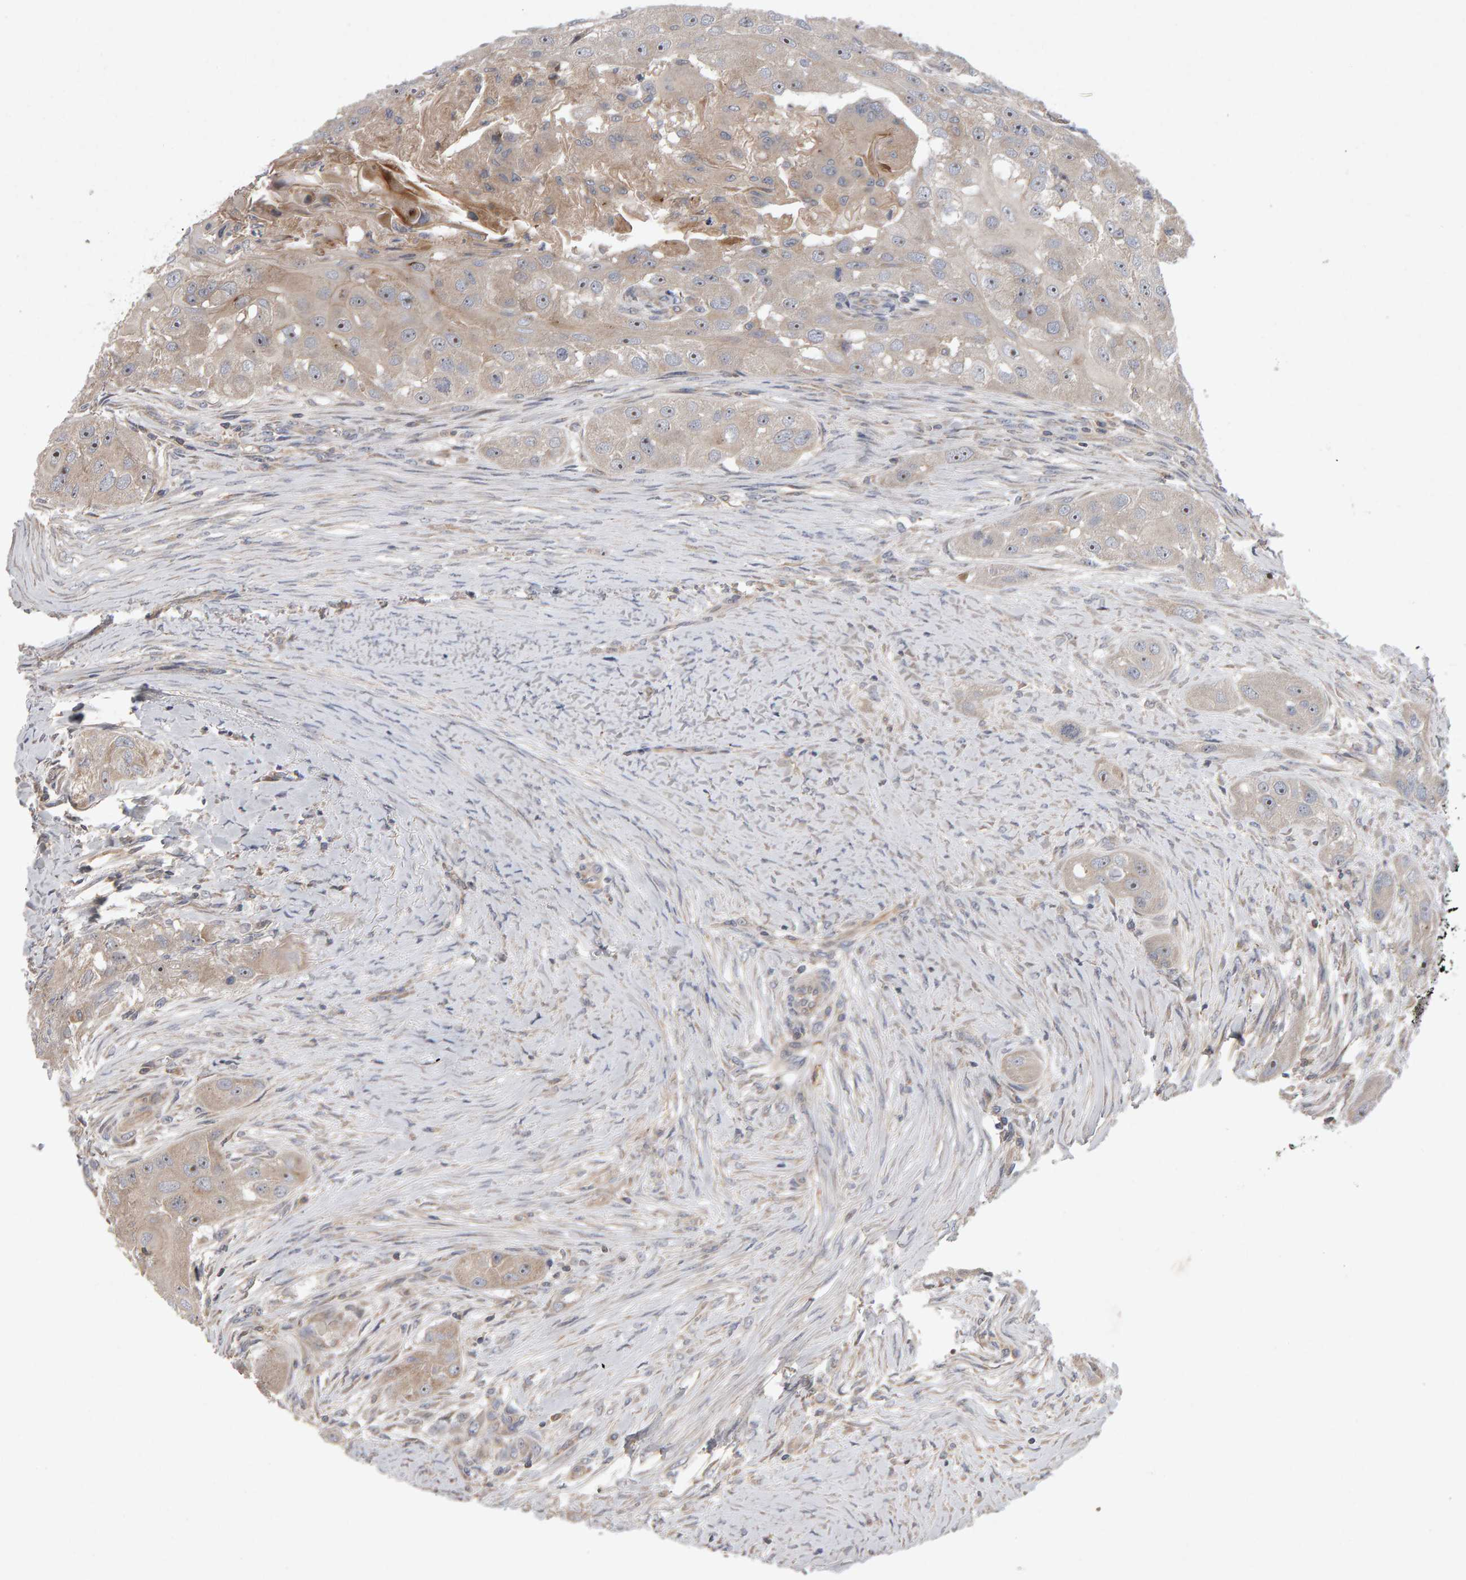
{"staining": {"intensity": "weak", "quantity": ">75%", "location": "cytoplasmic/membranous,nuclear"}, "tissue": "head and neck cancer", "cell_type": "Tumor cells", "image_type": "cancer", "snomed": [{"axis": "morphology", "description": "Normal tissue, NOS"}, {"axis": "morphology", "description": "Squamous cell carcinoma, NOS"}, {"axis": "topography", "description": "Skeletal muscle"}, {"axis": "topography", "description": "Head-Neck"}], "caption": "A histopathology image of squamous cell carcinoma (head and neck) stained for a protein shows weak cytoplasmic/membranous and nuclear brown staining in tumor cells.", "gene": "PGS1", "patient": {"sex": "male", "age": 51}}